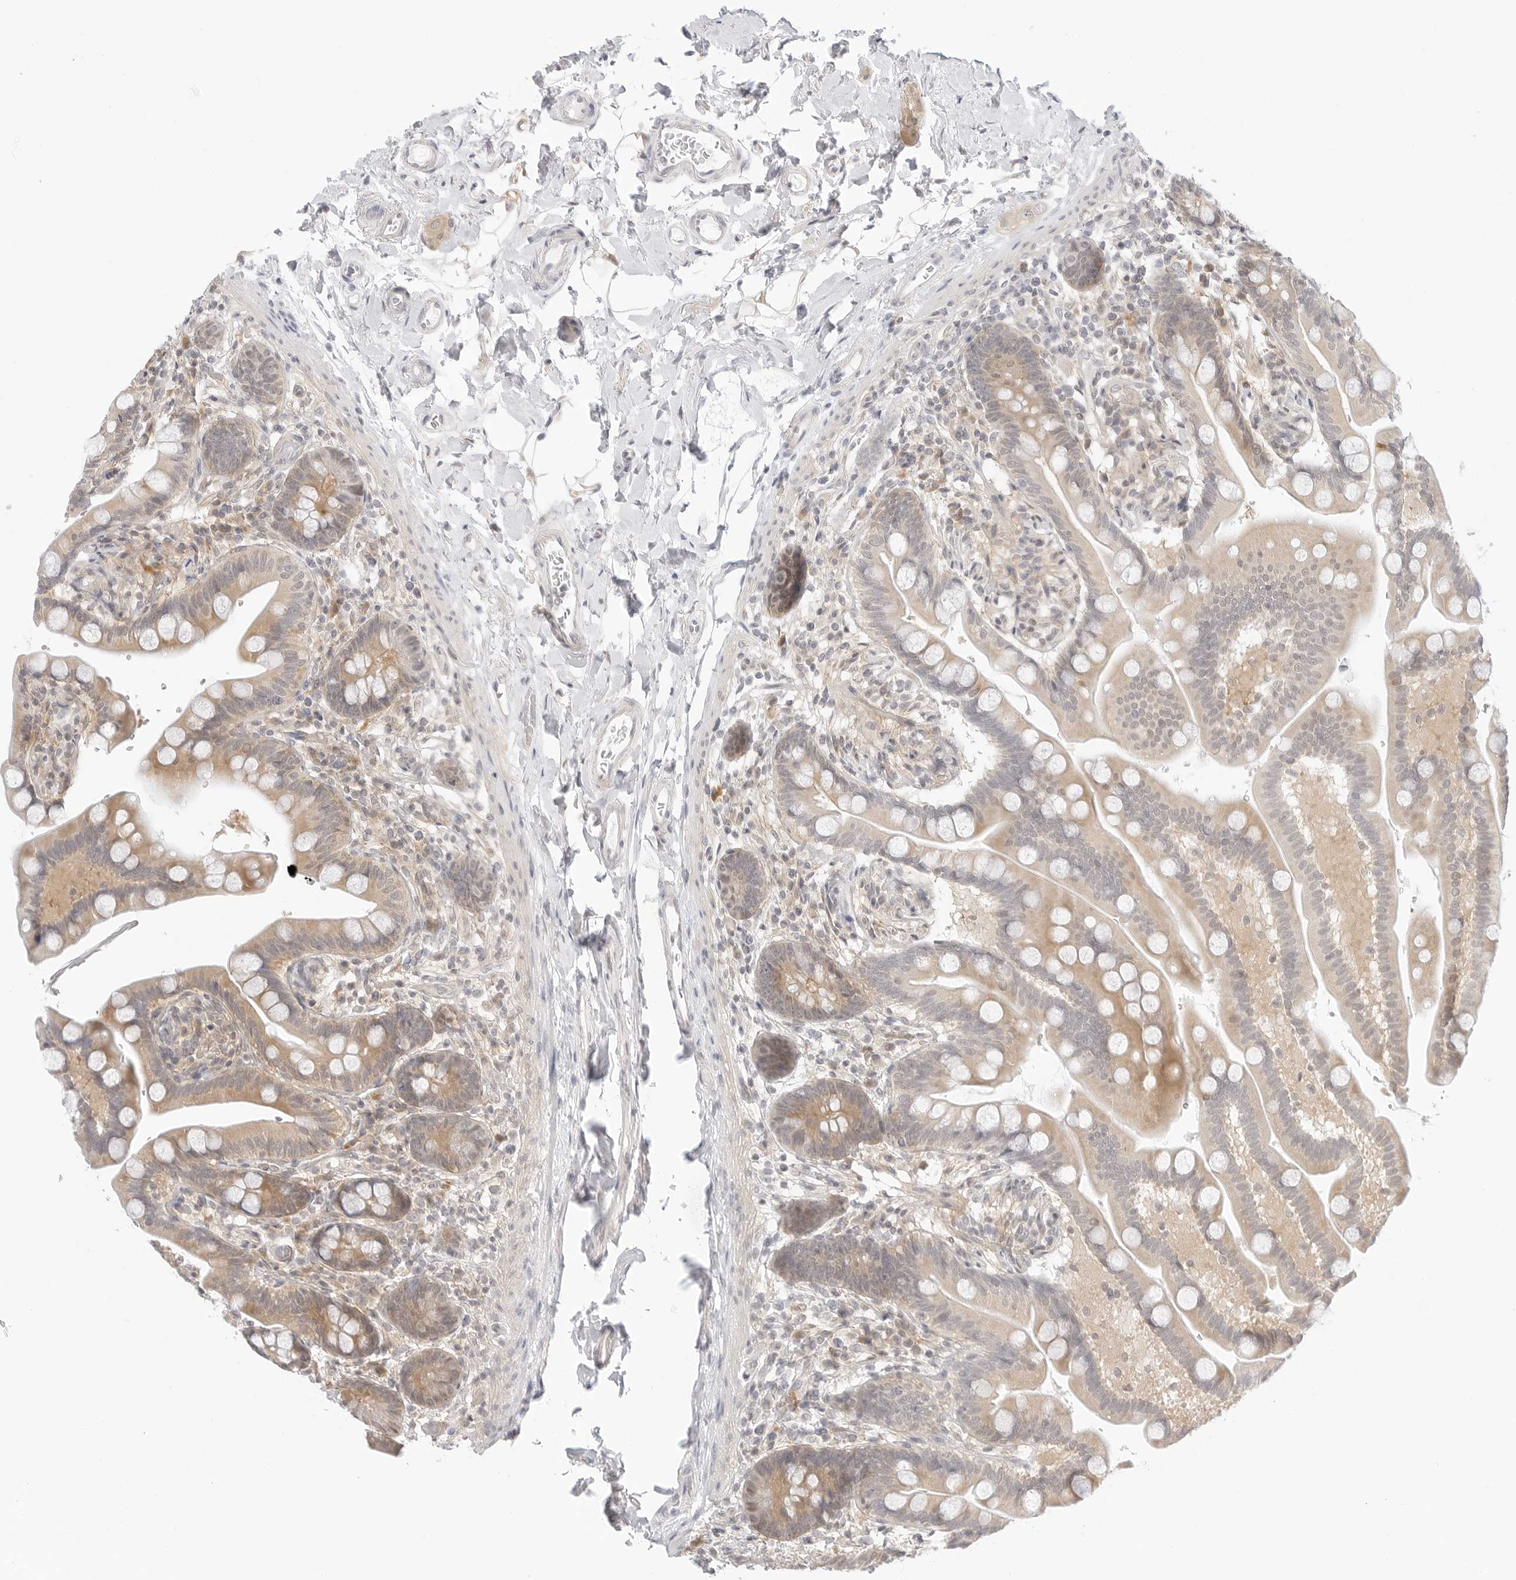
{"staining": {"intensity": "negative", "quantity": "none", "location": "none"}, "tissue": "colon", "cell_type": "Endothelial cells", "image_type": "normal", "snomed": [{"axis": "morphology", "description": "Normal tissue, NOS"}, {"axis": "topography", "description": "Smooth muscle"}, {"axis": "topography", "description": "Colon"}], "caption": "Human colon stained for a protein using IHC shows no expression in endothelial cells.", "gene": "TCP1", "patient": {"sex": "male", "age": 73}}